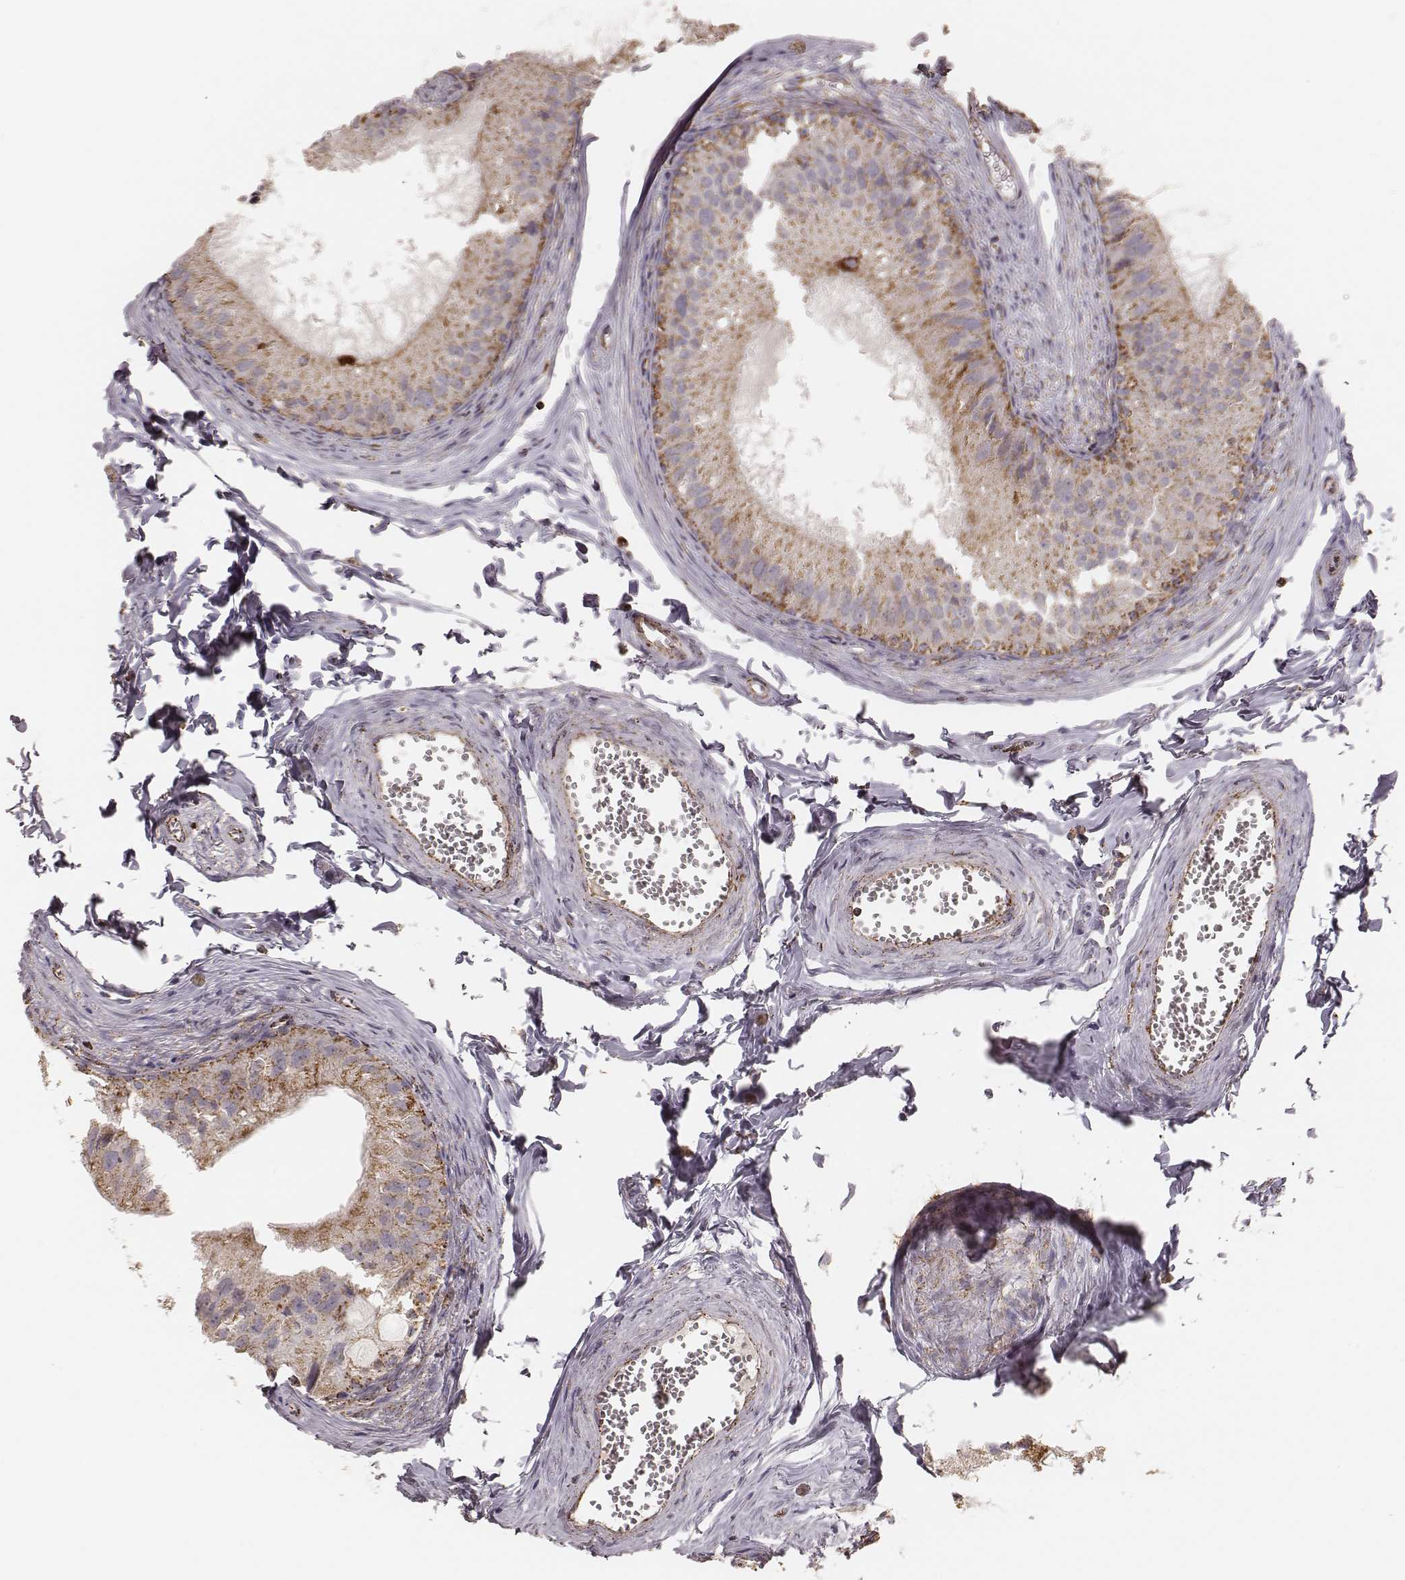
{"staining": {"intensity": "strong", "quantity": ">75%", "location": "cytoplasmic/membranous"}, "tissue": "epididymis", "cell_type": "Glandular cells", "image_type": "normal", "snomed": [{"axis": "morphology", "description": "Normal tissue, NOS"}, {"axis": "topography", "description": "Epididymis"}], "caption": "Epididymis stained with immunohistochemistry demonstrates strong cytoplasmic/membranous expression in approximately >75% of glandular cells.", "gene": "CS", "patient": {"sex": "male", "age": 45}}